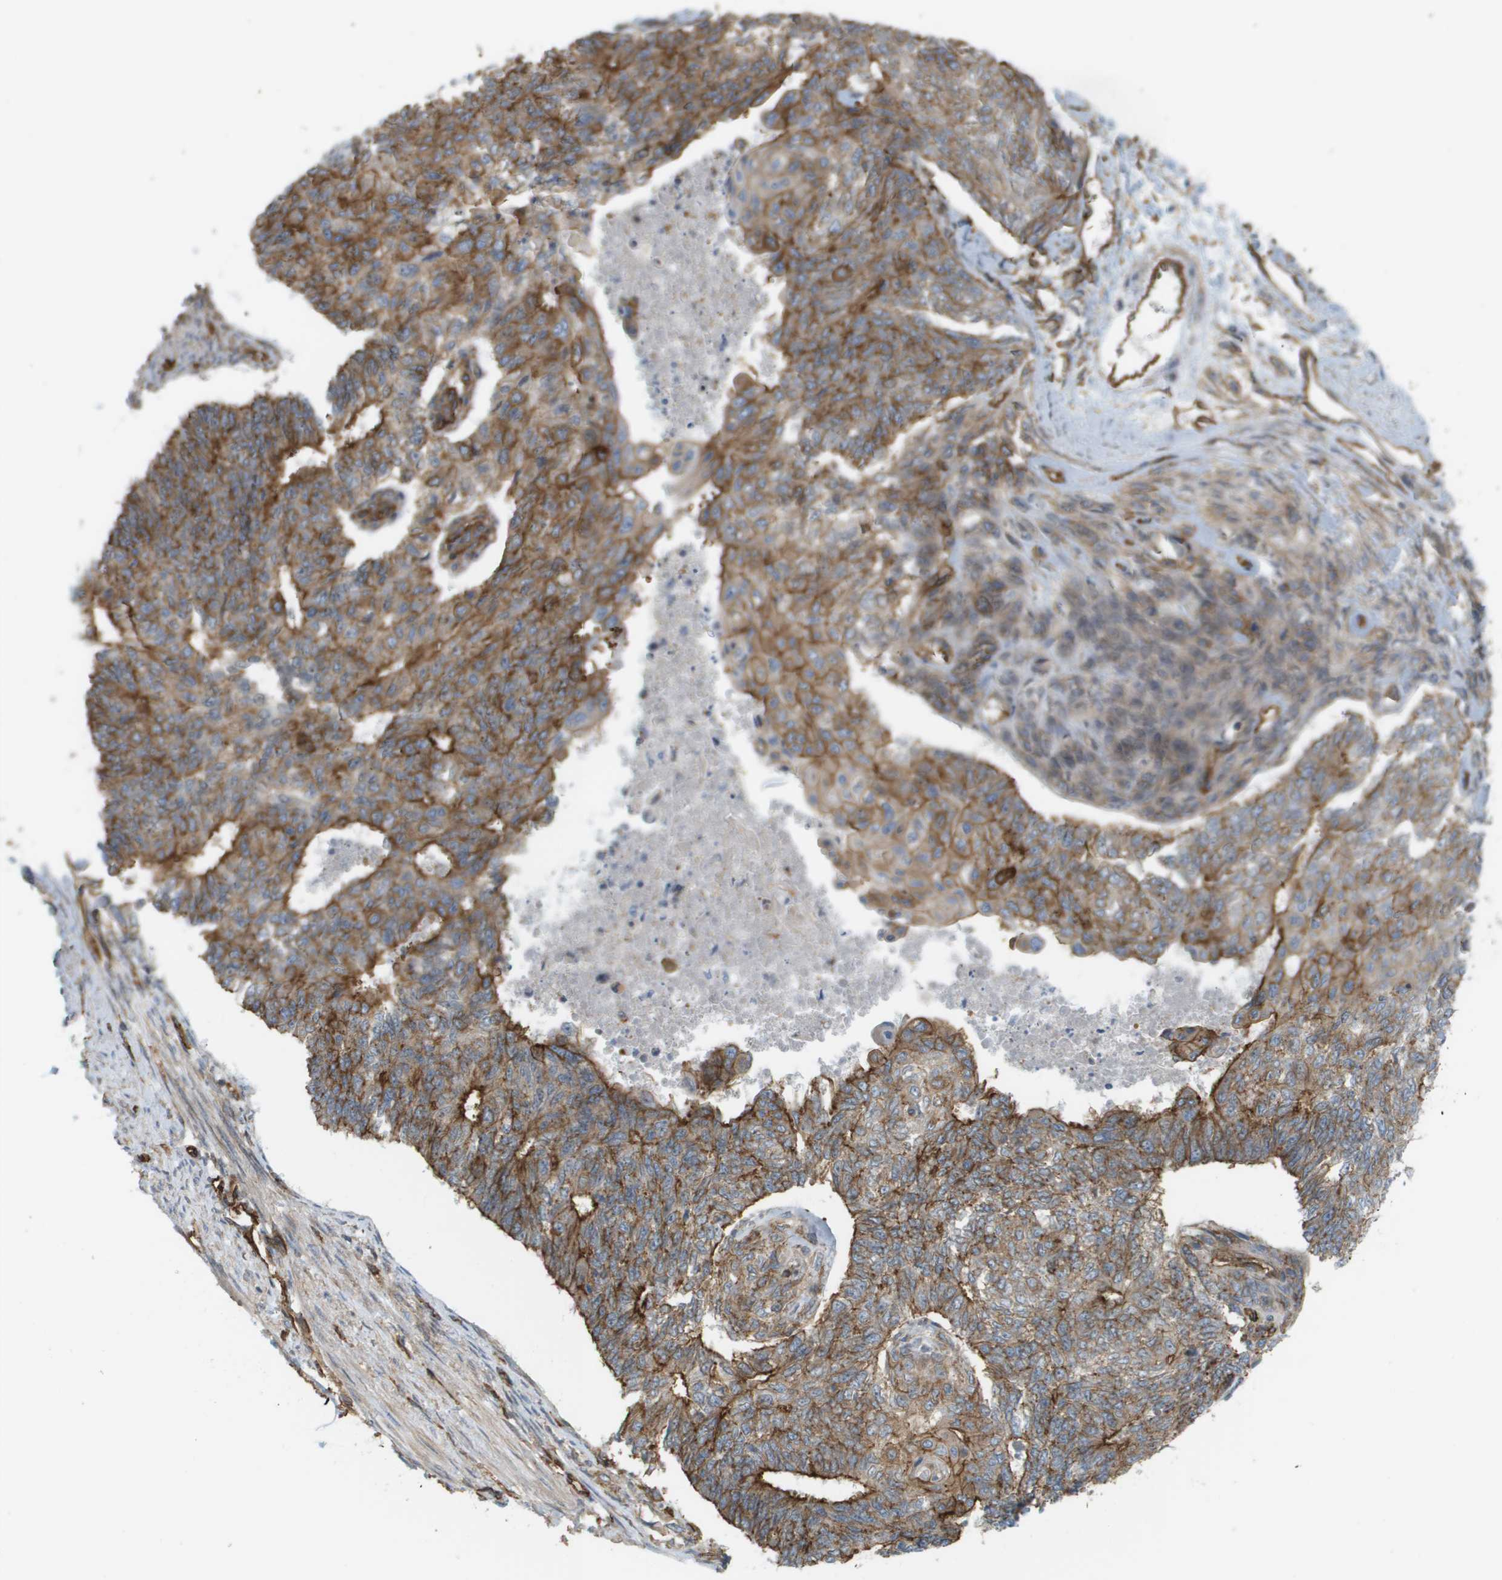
{"staining": {"intensity": "moderate", "quantity": ">75%", "location": "cytoplasmic/membranous"}, "tissue": "endometrial cancer", "cell_type": "Tumor cells", "image_type": "cancer", "snomed": [{"axis": "morphology", "description": "Adenocarcinoma, NOS"}, {"axis": "topography", "description": "Endometrium"}], "caption": "Human endometrial cancer (adenocarcinoma) stained with a protein marker shows moderate staining in tumor cells.", "gene": "SGMS2", "patient": {"sex": "female", "age": 32}}